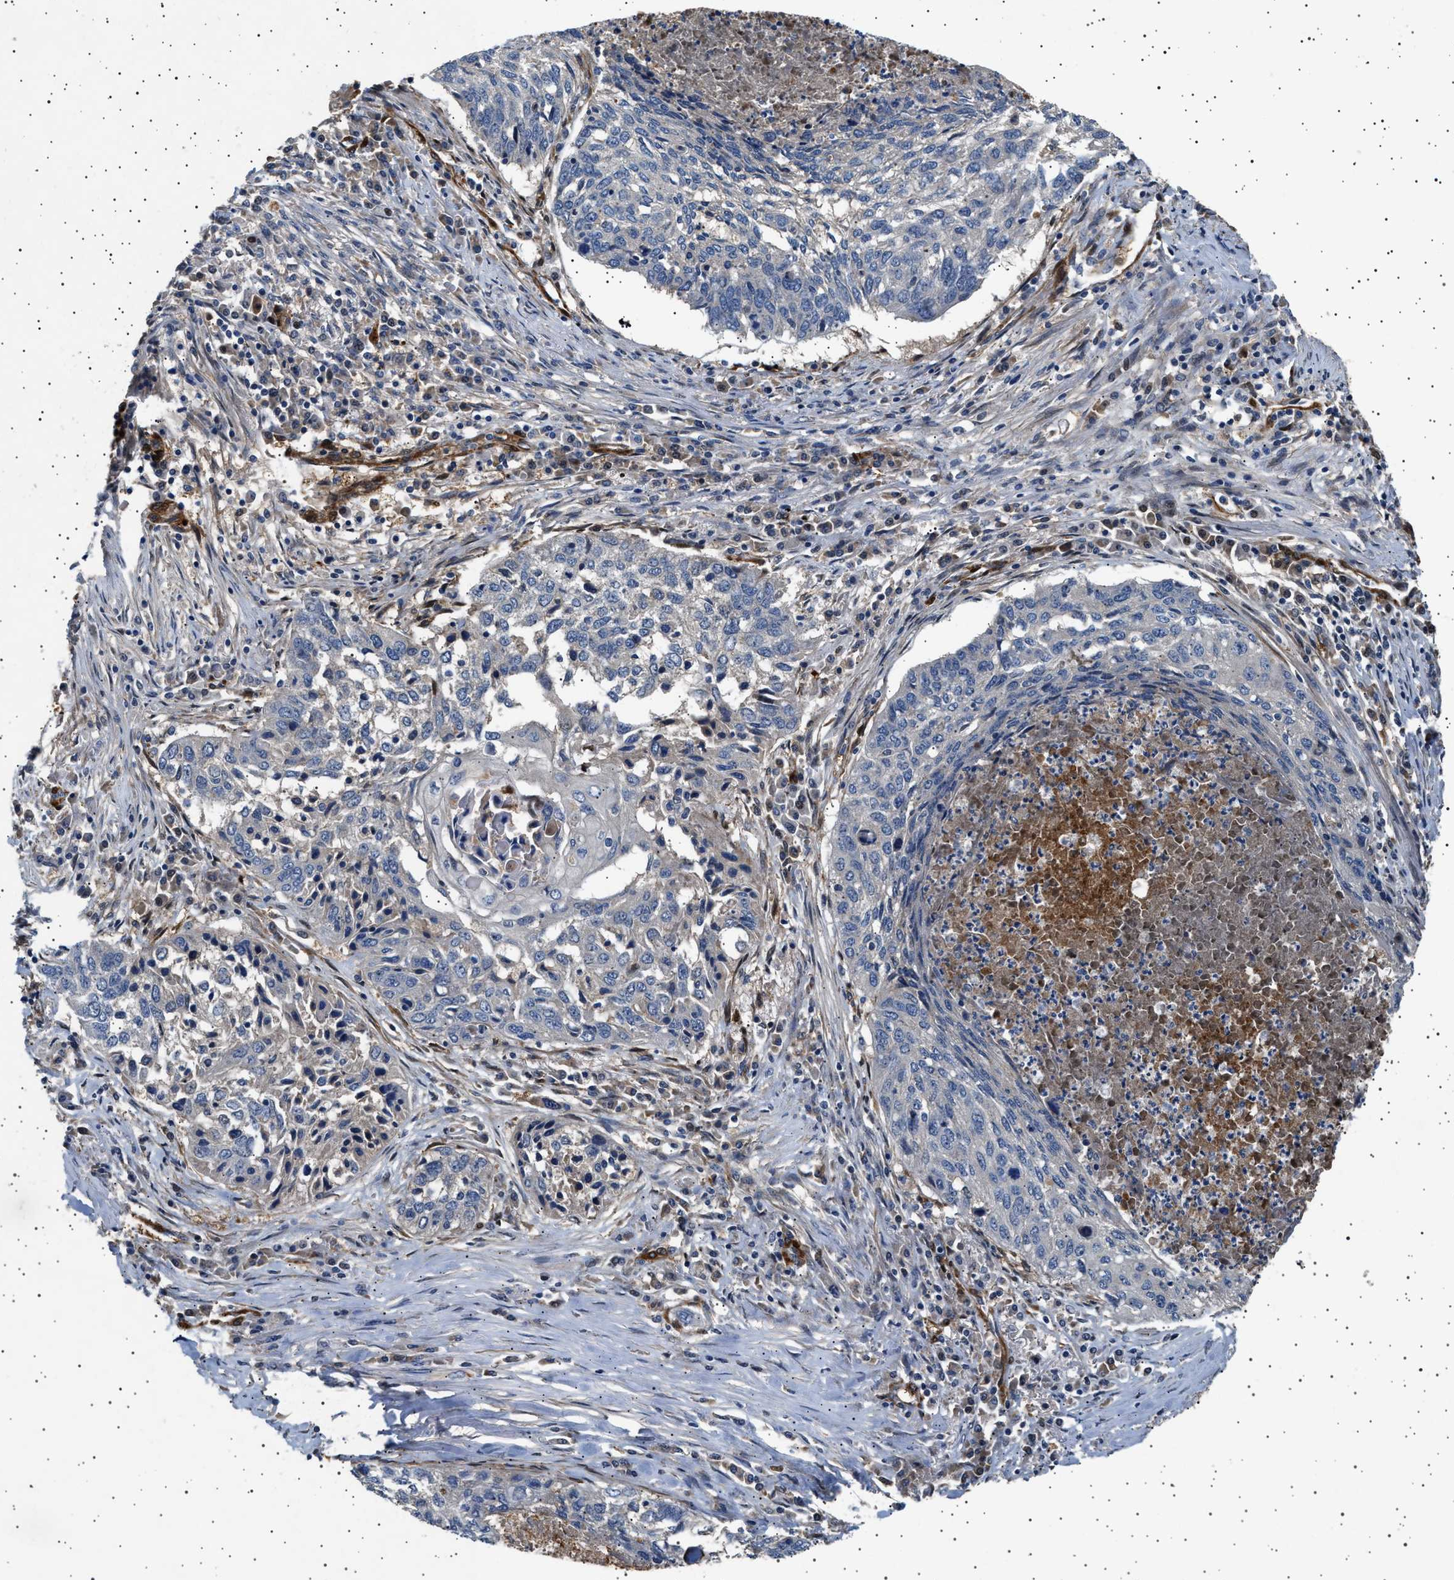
{"staining": {"intensity": "negative", "quantity": "none", "location": "none"}, "tissue": "lung cancer", "cell_type": "Tumor cells", "image_type": "cancer", "snomed": [{"axis": "morphology", "description": "Squamous cell carcinoma, NOS"}, {"axis": "topography", "description": "Lung"}], "caption": "Immunohistochemistry micrograph of neoplastic tissue: human lung squamous cell carcinoma stained with DAB reveals no significant protein positivity in tumor cells. (DAB (3,3'-diaminobenzidine) IHC, high magnification).", "gene": "GUCY1B1", "patient": {"sex": "female", "age": 63}}